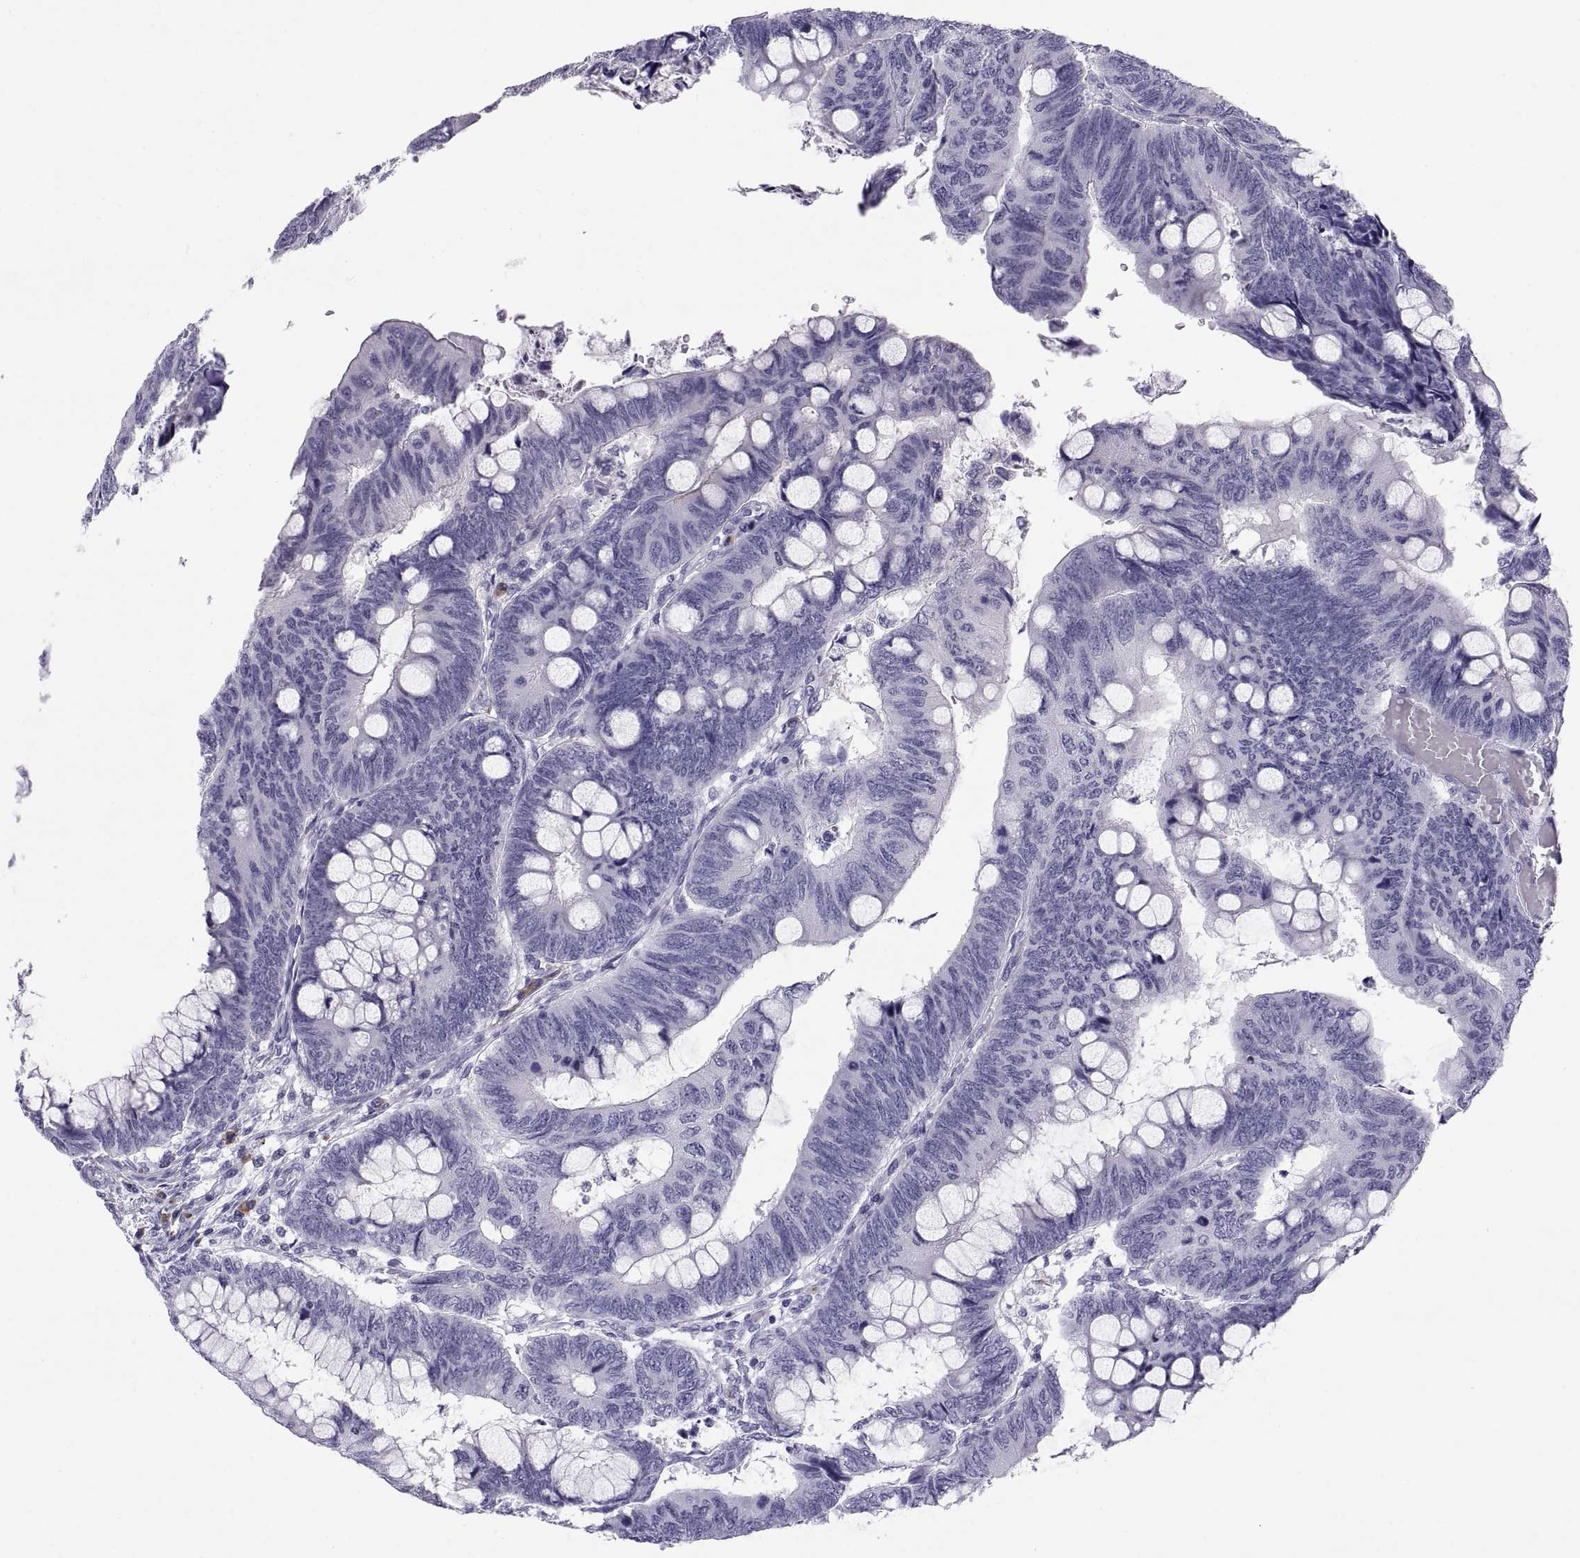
{"staining": {"intensity": "negative", "quantity": "none", "location": "none"}, "tissue": "colorectal cancer", "cell_type": "Tumor cells", "image_type": "cancer", "snomed": [{"axis": "morphology", "description": "Normal tissue, NOS"}, {"axis": "morphology", "description": "Adenocarcinoma, NOS"}, {"axis": "topography", "description": "Rectum"}], "caption": "There is no significant positivity in tumor cells of adenocarcinoma (colorectal).", "gene": "CT47A10", "patient": {"sex": "male", "age": 92}}